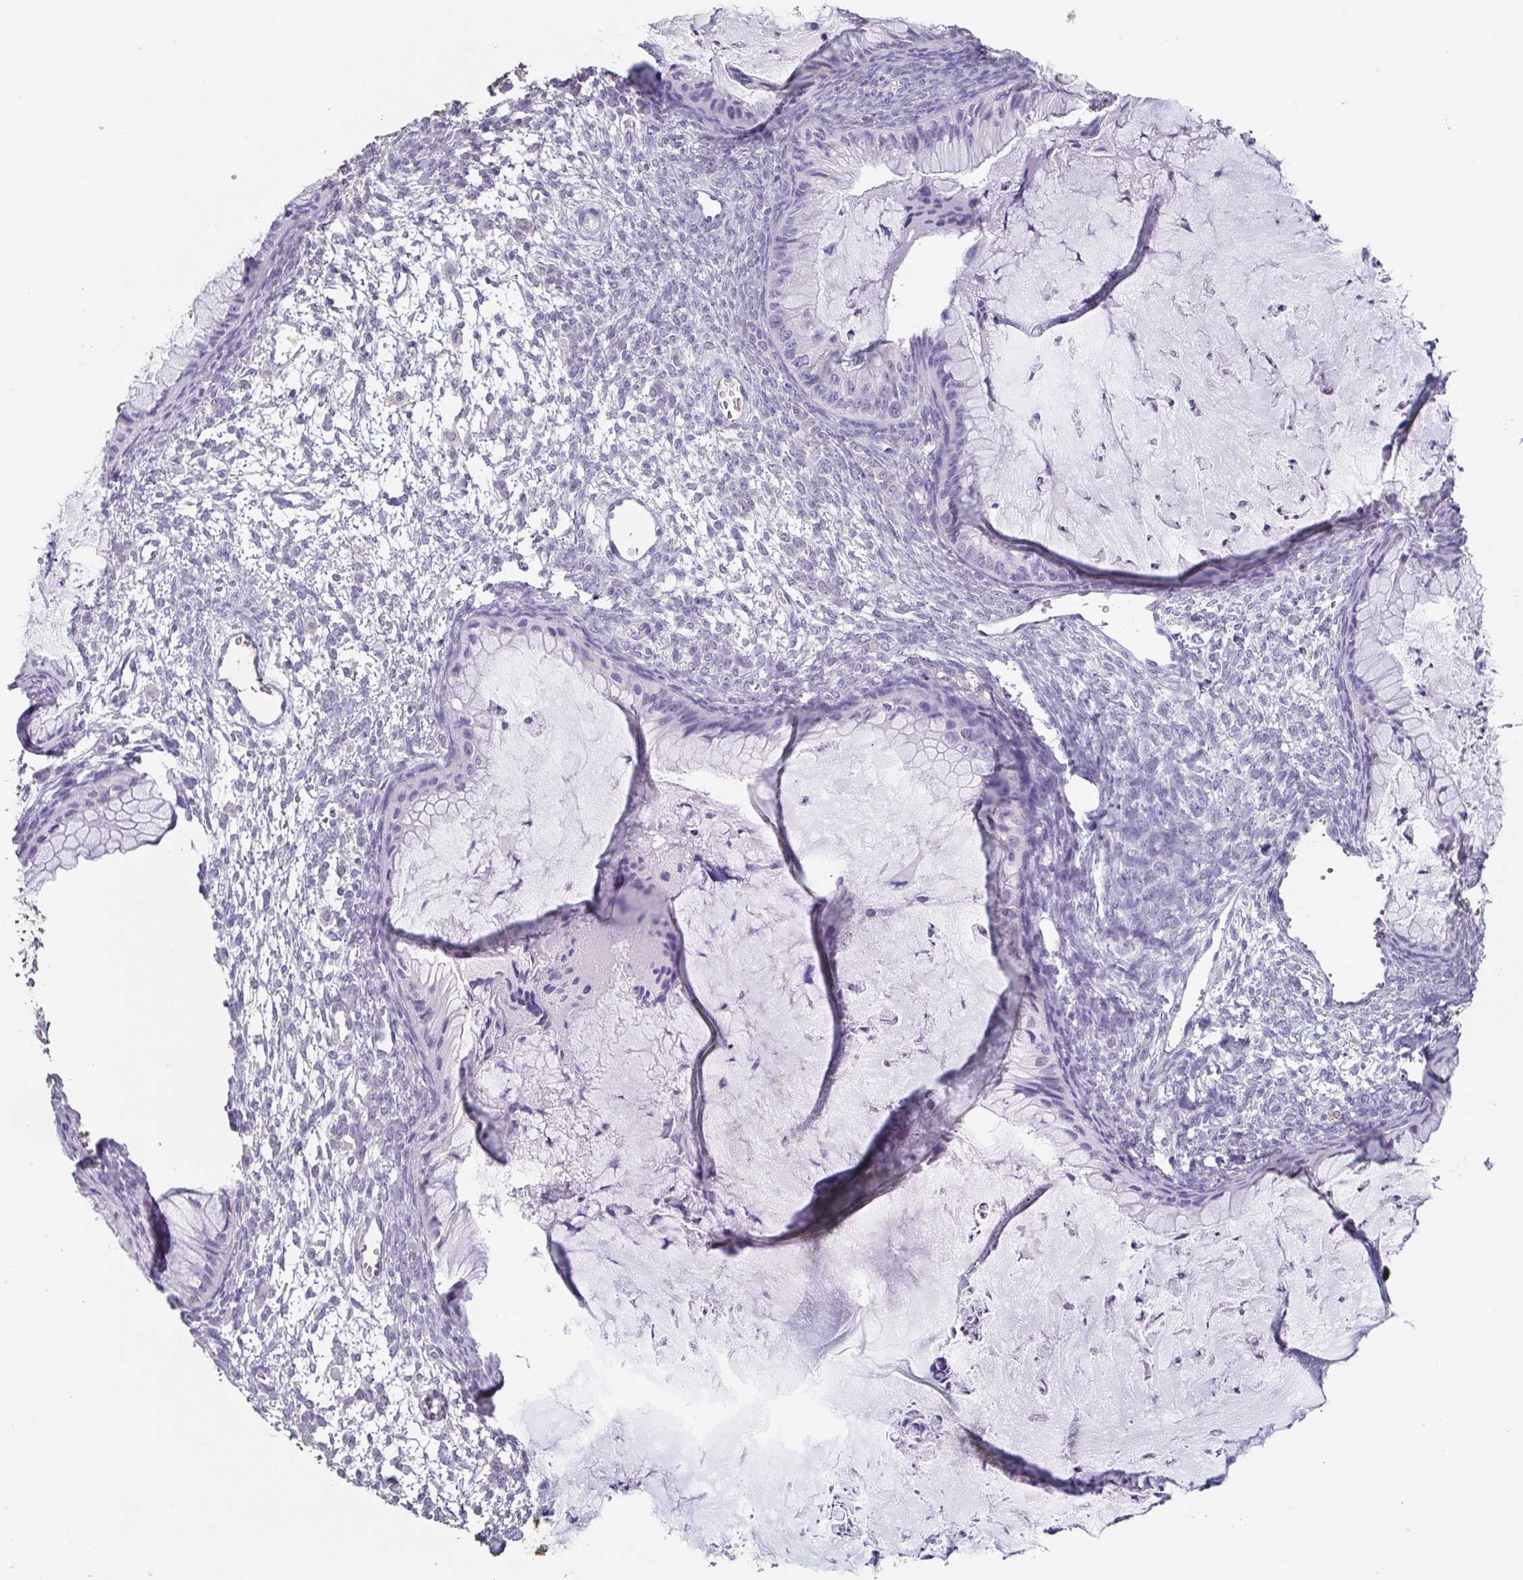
{"staining": {"intensity": "negative", "quantity": "none", "location": "none"}, "tissue": "ovarian cancer", "cell_type": "Tumor cells", "image_type": "cancer", "snomed": [{"axis": "morphology", "description": "Cystadenocarcinoma, mucinous, NOS"}, {"axis": "topography", "description": "Ovary"}], "caption": "Immunohistochemical staining of ovarian cancer reveals no significant staining in tumor cells. Brightfield microscopy of IHC stained with DAB (brown) and hematoxylin (blue), captured at high magnification.", "gene": "BPIFA2", "patient": {"sex": "female", "age": 72}}